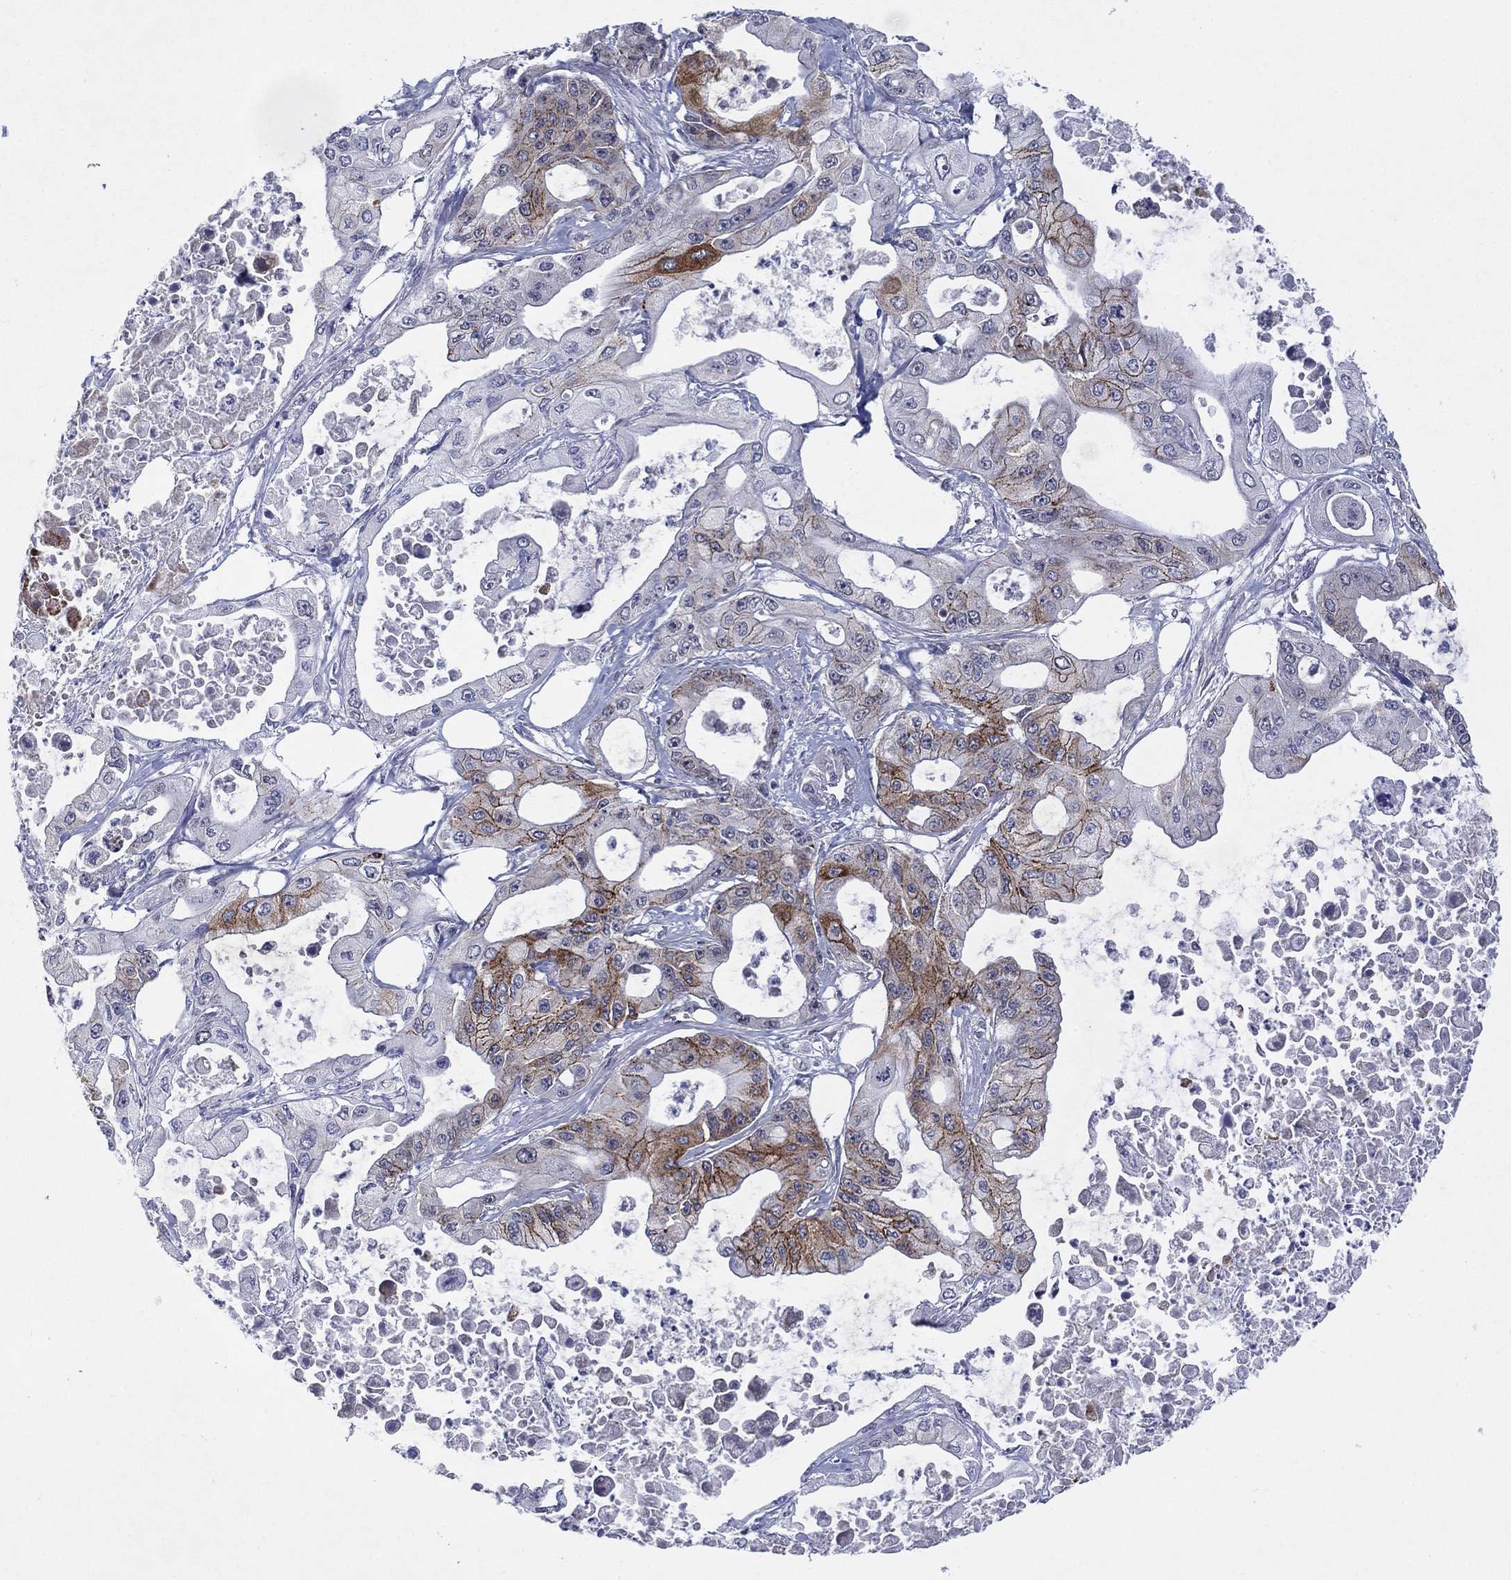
{"staining": {"intensity": "strong", "quantity": "<25%", "location": "cytoplasmic/membranous"}, "tissue": "pancreatic cancer", "cell_type": "Tumor cells", "image_type": "cancer", "snomed": [{"axis": "morphology", "description": "Adenocarcinoma, NOS"}, {"axis": "topography", "description": "Pancreas"}], "caption": "An immunohistochemistry (IHC) histopathology image of tumor tissue is shown. Protein staining in brown highlights strong cytoplasmic/membranous positivity in adenocarcinoma (pancreatic) within tumor cells.", "gene": "SDC1", "patient": {"sex": "male", "age": 70}}